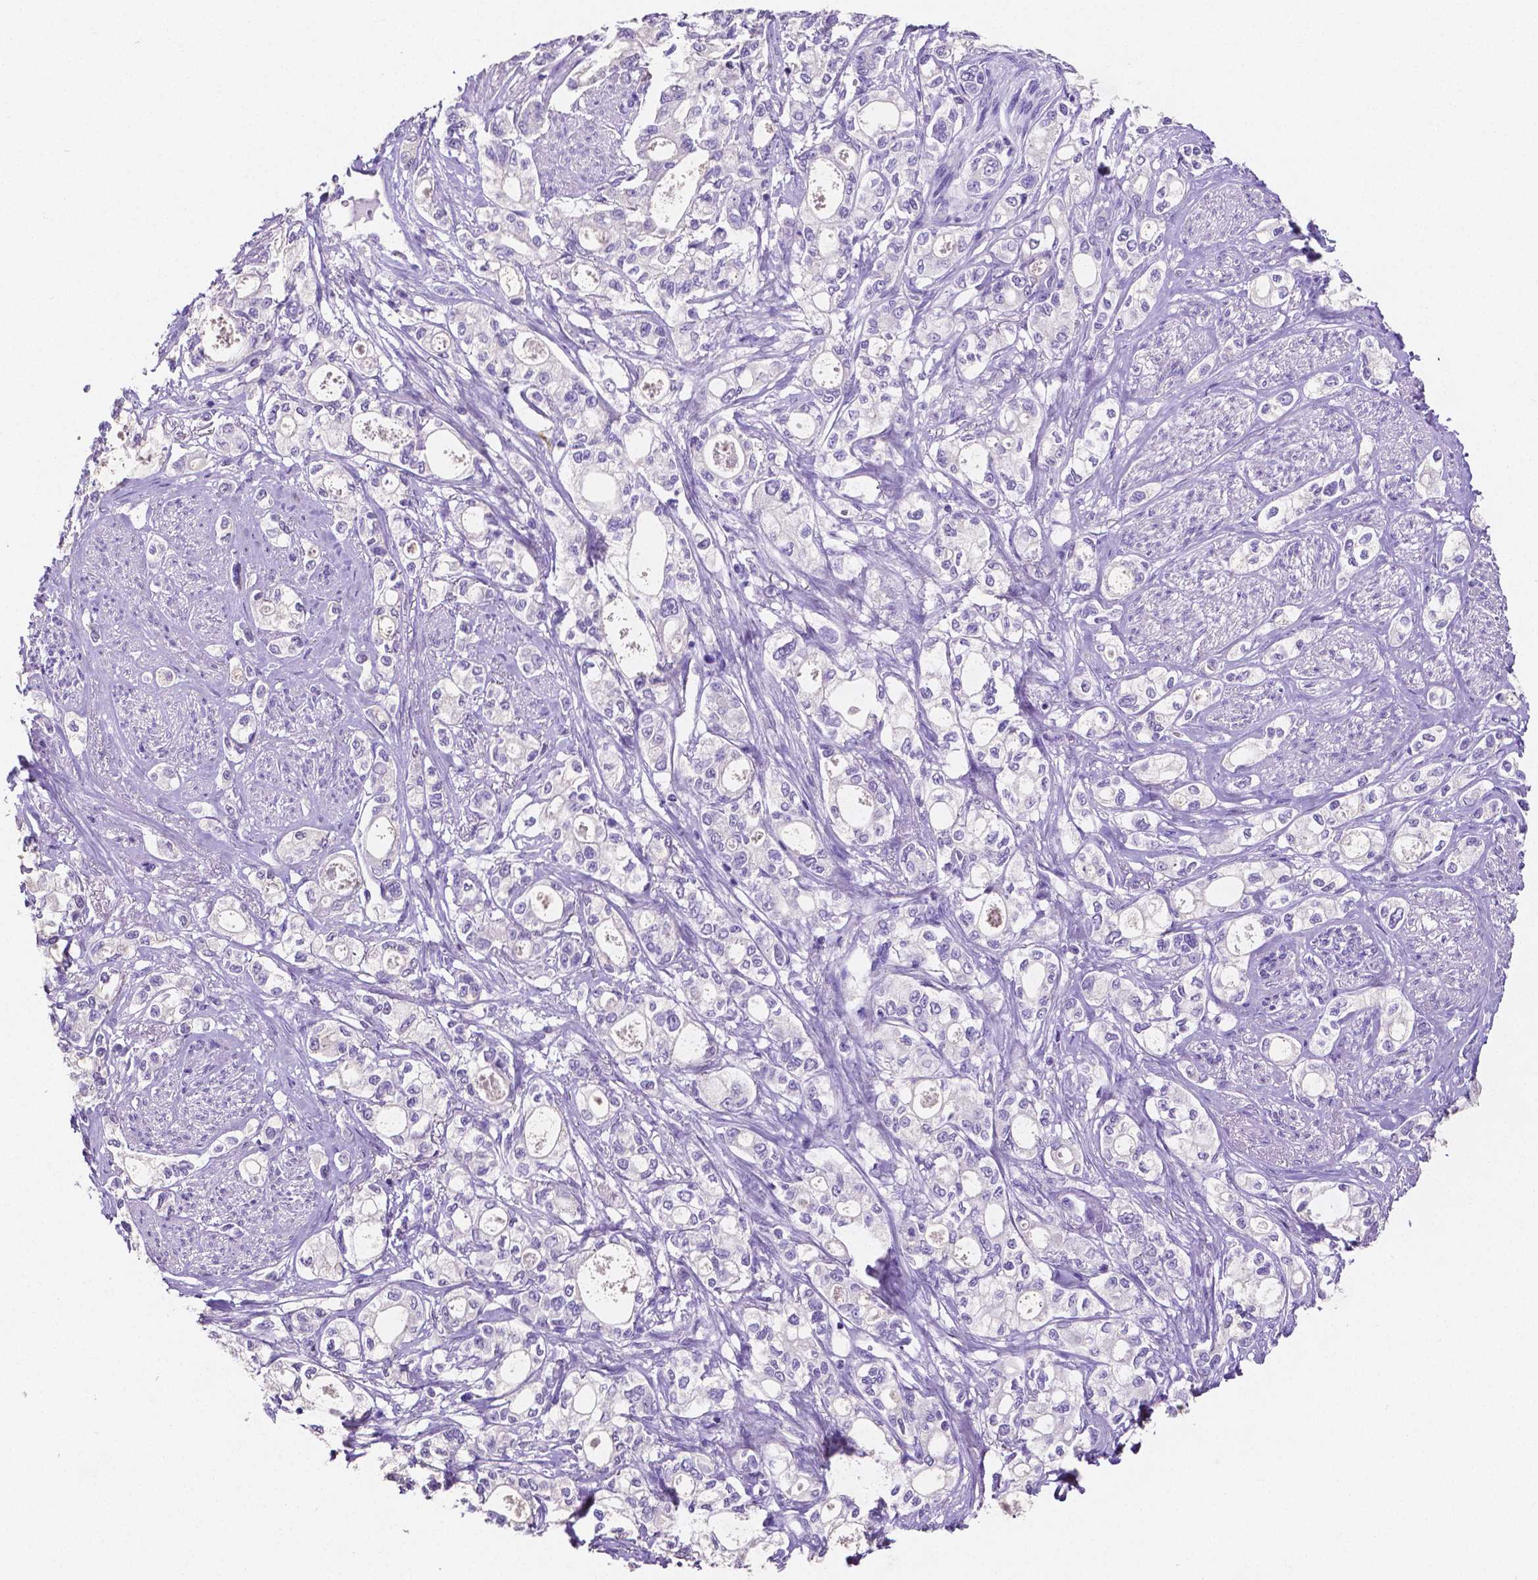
{"staining": {"intensity": "negative", "quantity": "none", "location": "none"}, "tissue": "stomach cancer", "cell_type": "Tumor cells", "image_type": "cancer", "snomed": [{"axis": "morphology", "description": "Adenocarcinoma, NOS"}, {"axis": "topography", "description": "Stomach"}], "caption": "This histopathology image is of stomach cancer (adenocarcinoma) stained with immunohistochemistry (IHC) to label a protein in brown with the nuclei are counter-stained blue. There is no positivity in tumor cells.", "gene": "MMP9", "patient": {"sex": "male", "age": 63}}